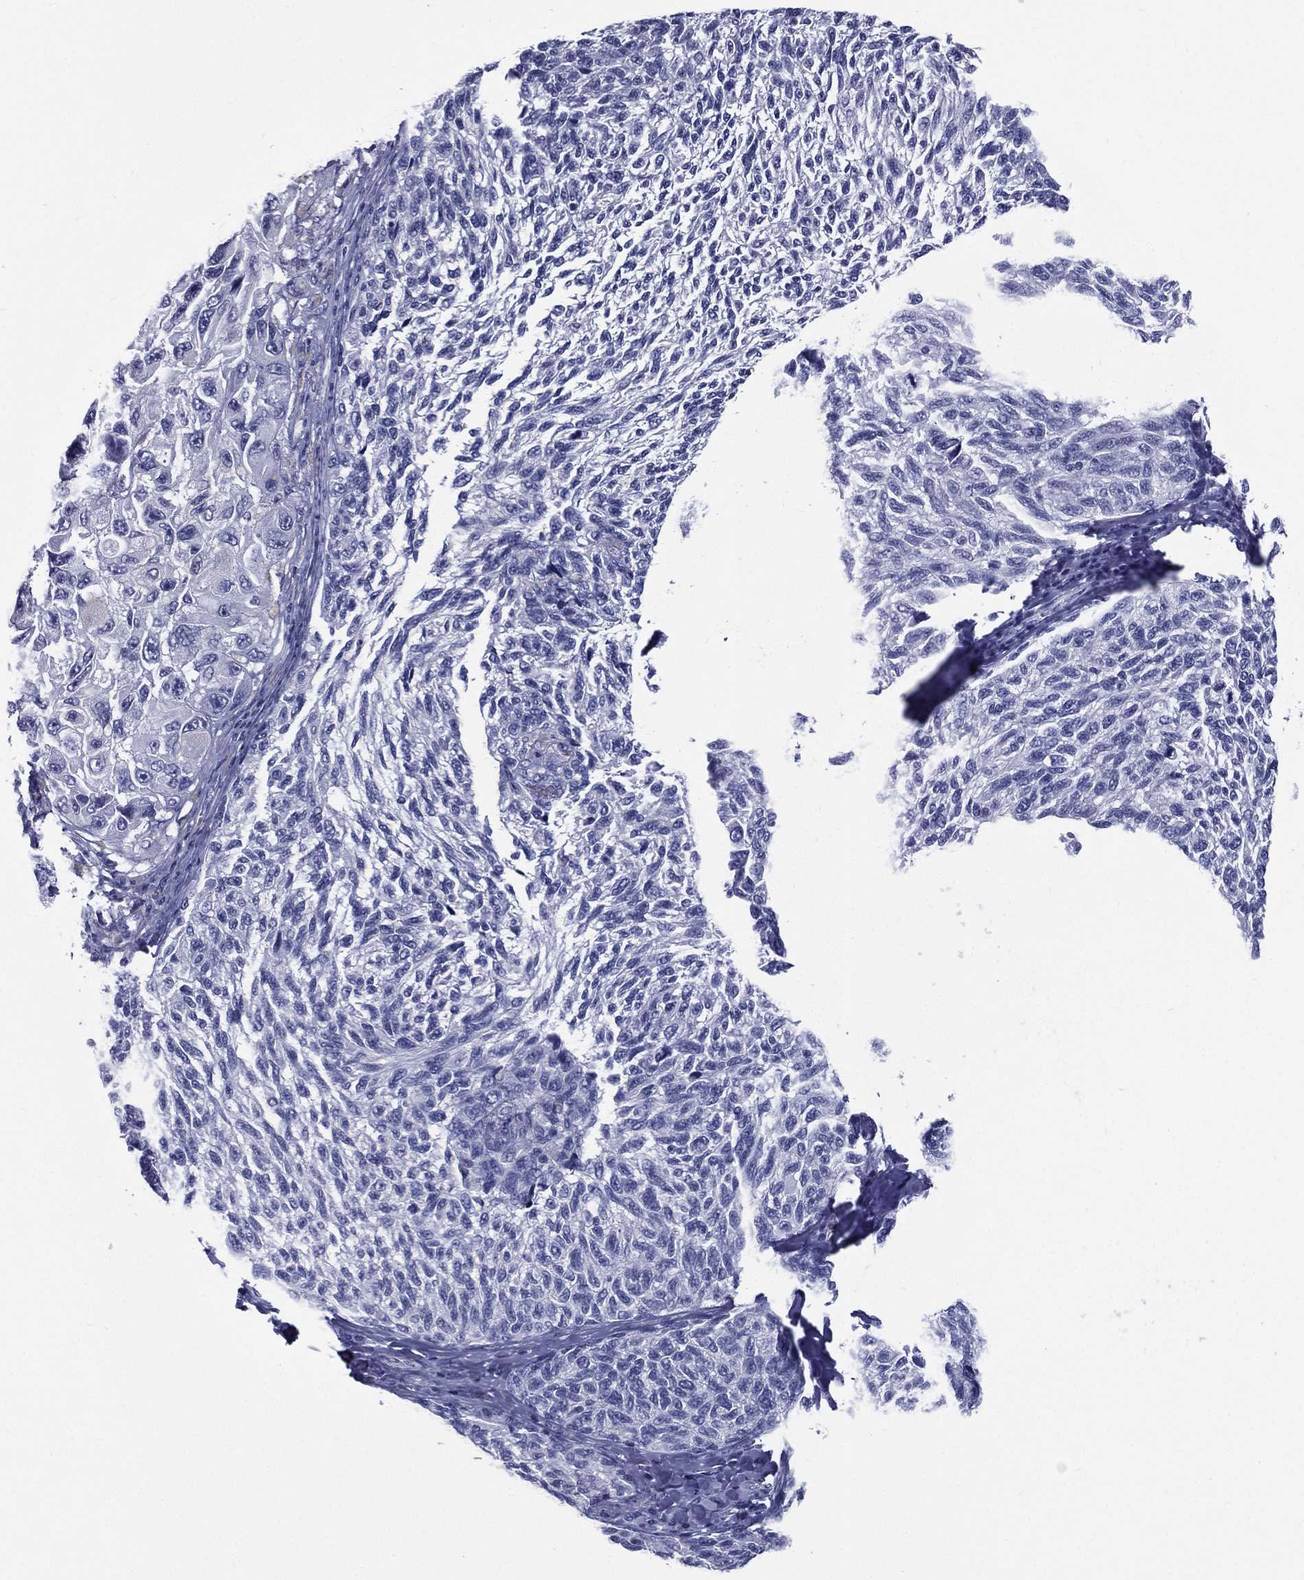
{"staining": {"intensity": "negative", "quantity": "none", "location": "none"}, "tissue": "melanoma", "cell_type": "Tumor cells", "image_type": "cancer", "snomed": [{"axis": "morphology", "description": "Malignant melanoma, NOS"}, {"axis": "topography", "description": "Skin"}], "caption": "Malignant melanoma was stained to show a protein in brown. There is no significant staining in tumor cells.", "gene": "RSPH4A", "patient": {"sex": "female", "age": 73}}